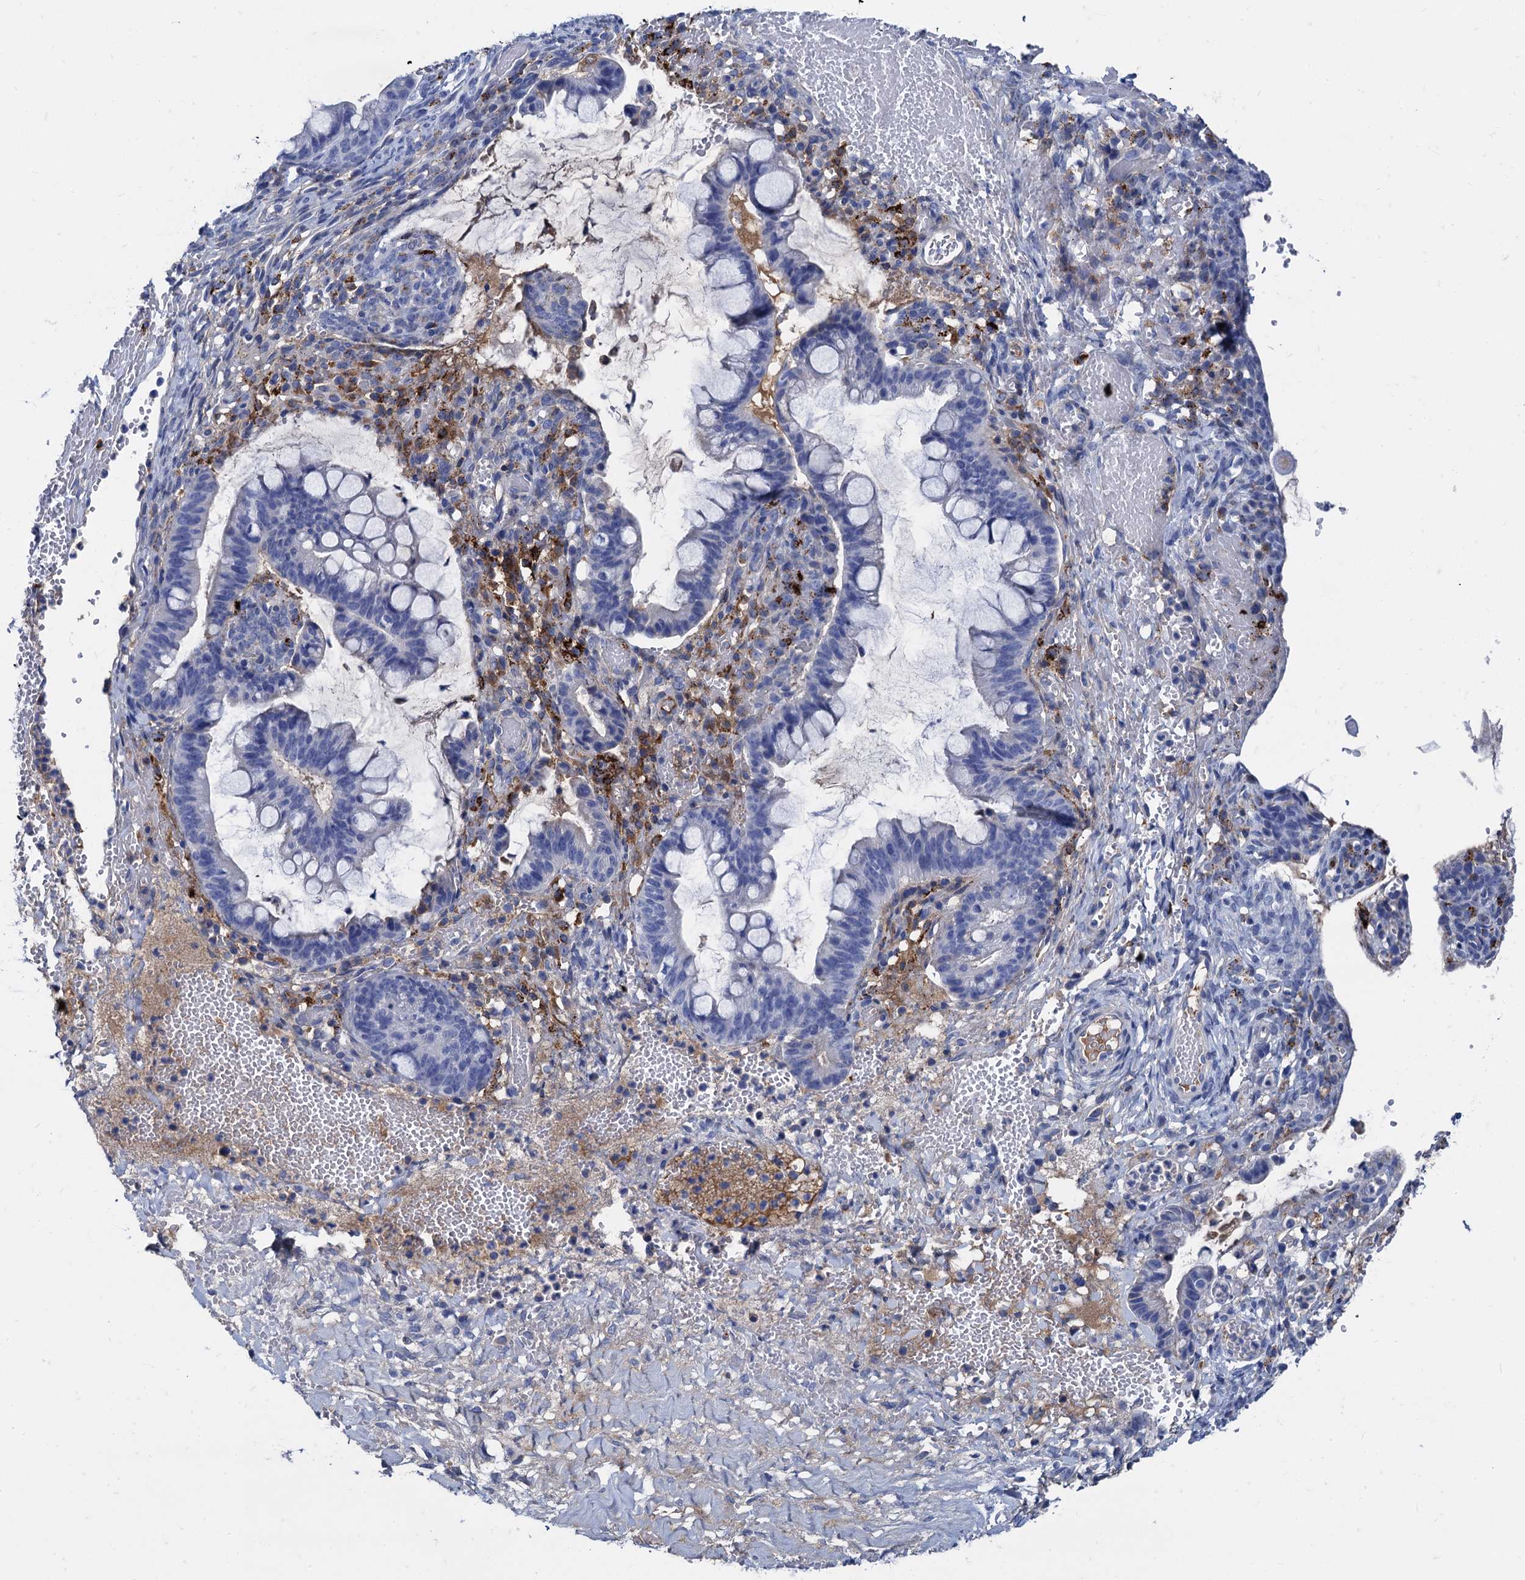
{"staining": {"intensity": "negative", "quantity": "none", "location": "none"}, "tissue": "ovarian cancer", "cell_type": "Tumor cells", "image_type": "cancer", "snomed": [{"axis": "morphology", "description": "Cystadenocarcinoma, mucinous, NOS"}, {"axis": "topography", "description": "Ovary"}], "caption": "Tumor cells show no significant protein staining in ovarian cancer.", "gene": "APOD", "patient": {"sex": "female", "age": 73}}